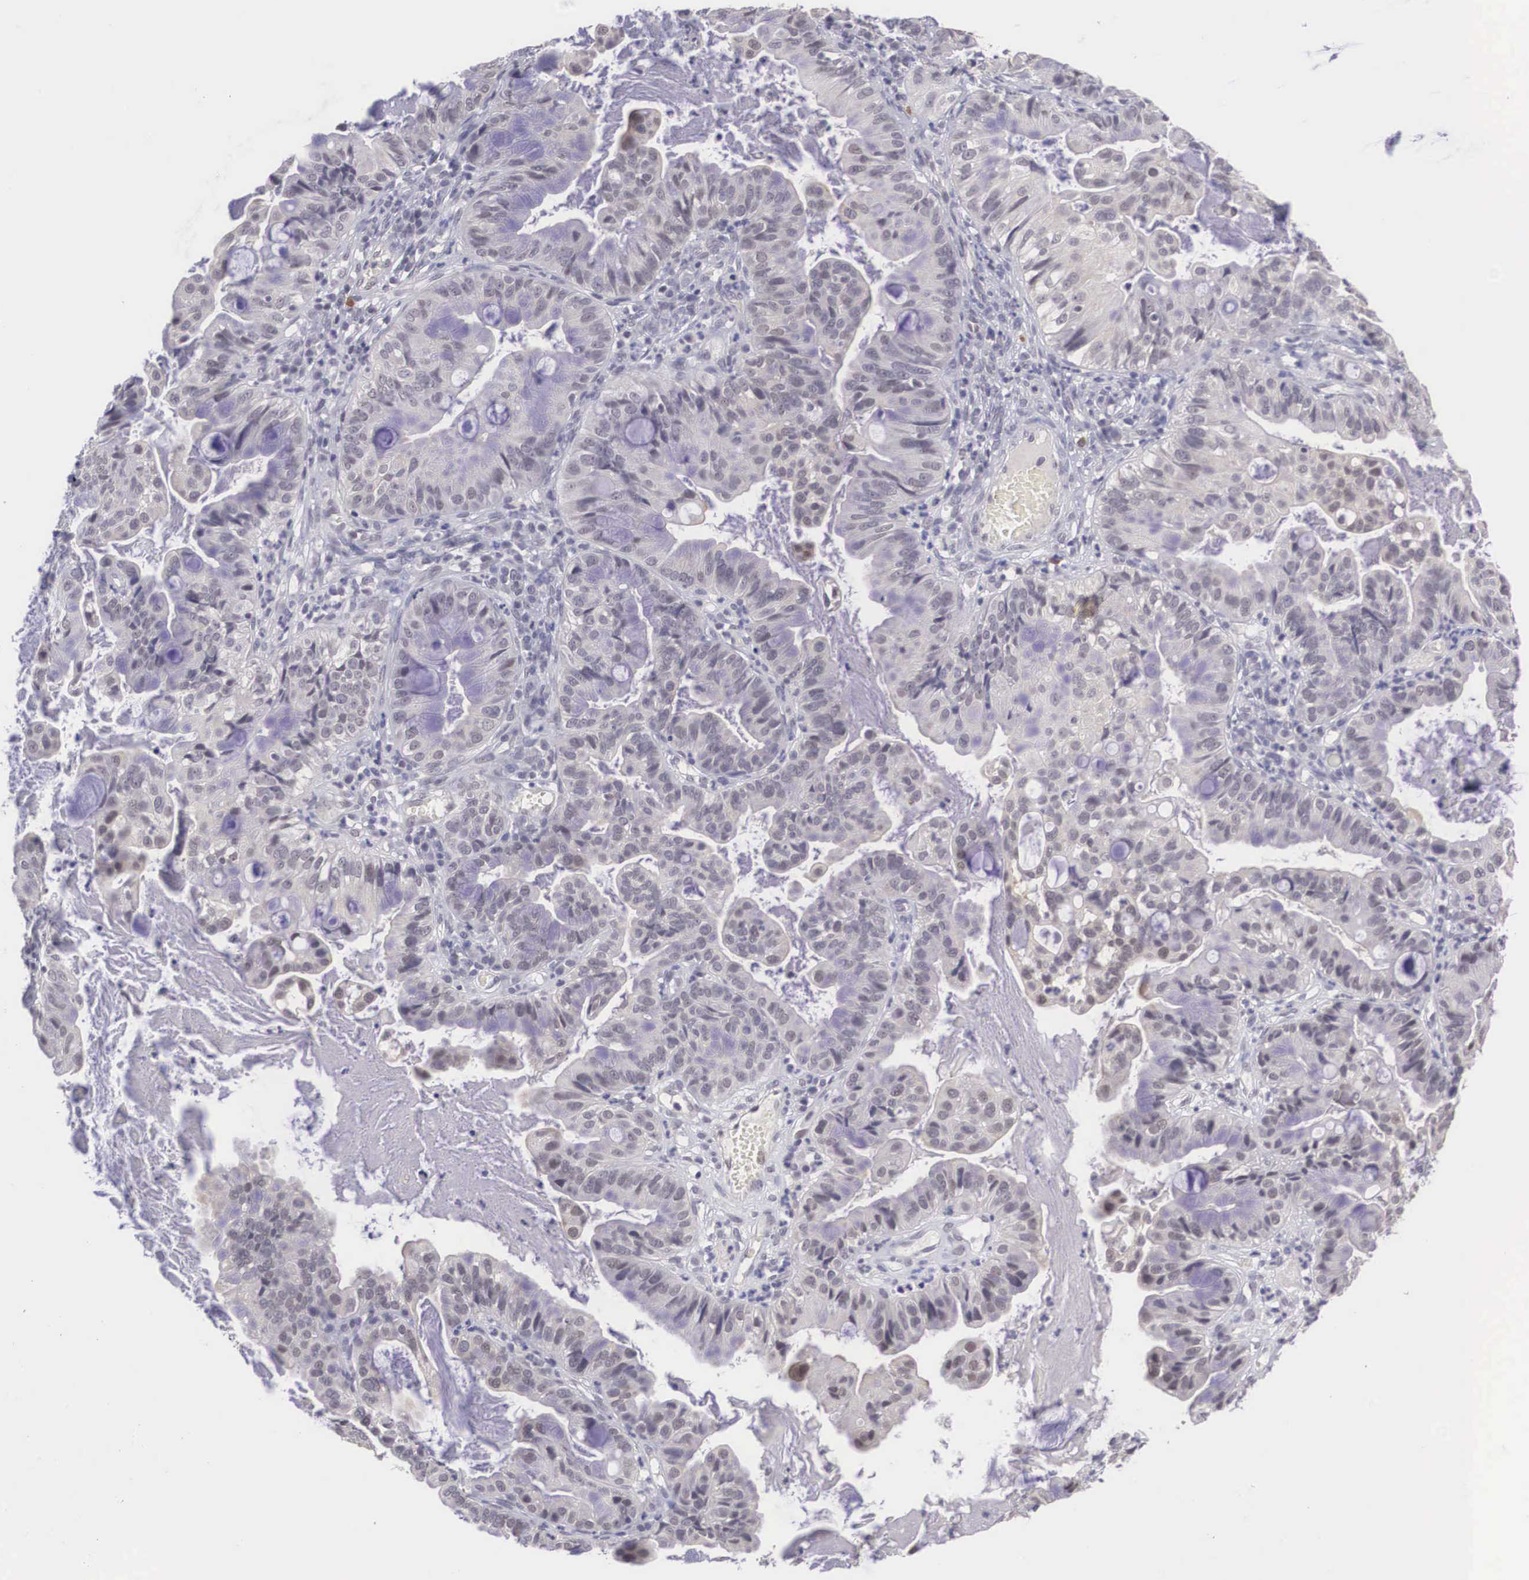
{"staining": {"intensity": "weak", "quantity": "<25%", "location": "cytoplasmic/membranous,nuclear"}, "tissue": "cervical cancer", "cell_type": "Tumor cells", "image_type": "cancer", "snomed": [{"axis": "morphology", "description": "Adenocarcinoma, NOS"}, {"axis": "topography", "description": "Cervix"}], "caption": "Tumor cells are negative for brown protein staining in adenocarcinoma (cervical). (Stains: DAB (3,3'-diaminobenzidine) immunohistochemistry with hematoxylin counter stain, Microscopy: brightfield microscopy at high magnification).", "gene": "NINL", "patient": {"sex": "female", "age": 41}}